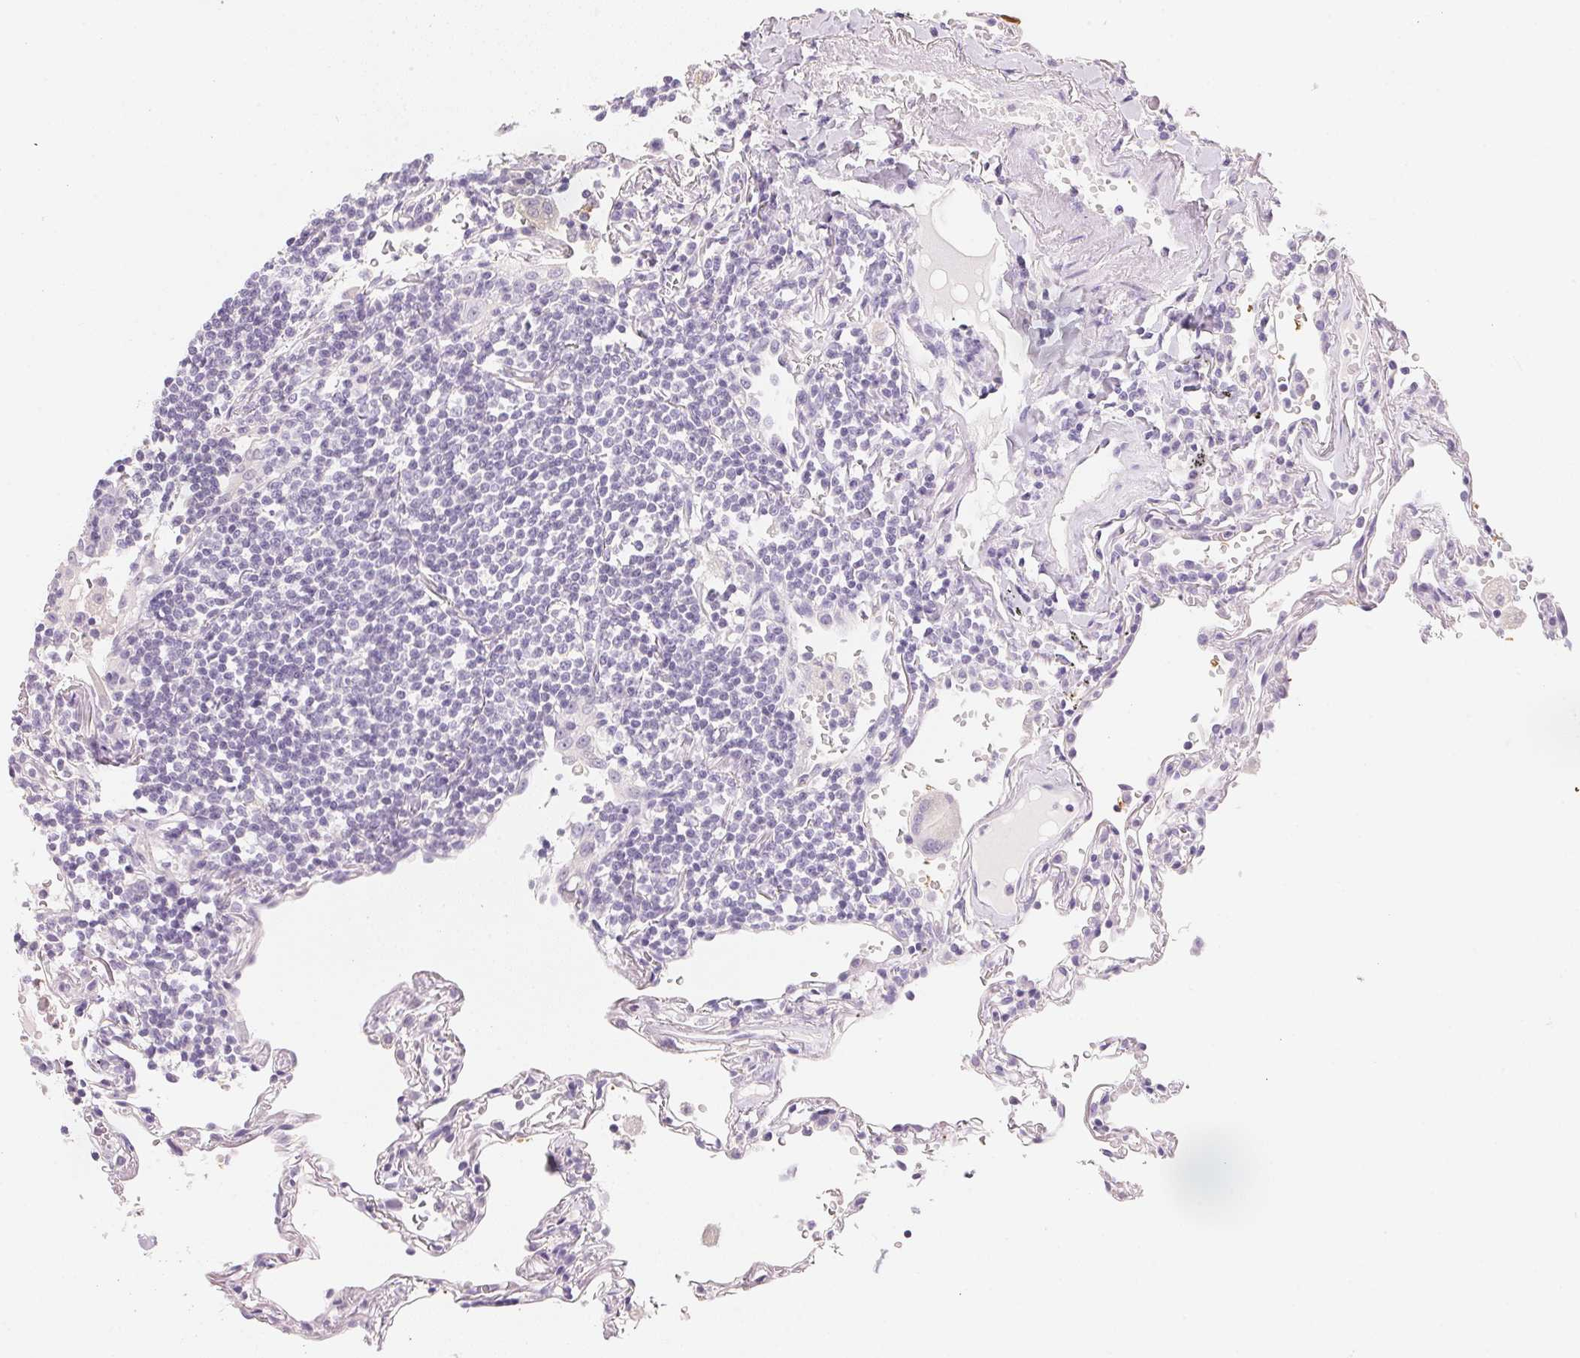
{"staining": {"intensity": "negative", "quantity": "none", "location": "none"}, "tissue": "lymphoma", "cell_type": "Tumor cells", "image_type": "cancer", "snomed": [{"axis": "morphology", "description": "Malignant lymphoma, non-Hodgkin's type, Low grade"}, {"axis": "topography", "description": "Lung"}], "caption": "Photomicrograph shows no significant protein staining in tumor cells of lymphoma.", "gene": "ACP3", "patient": {"sex": "female", "age": 71}}